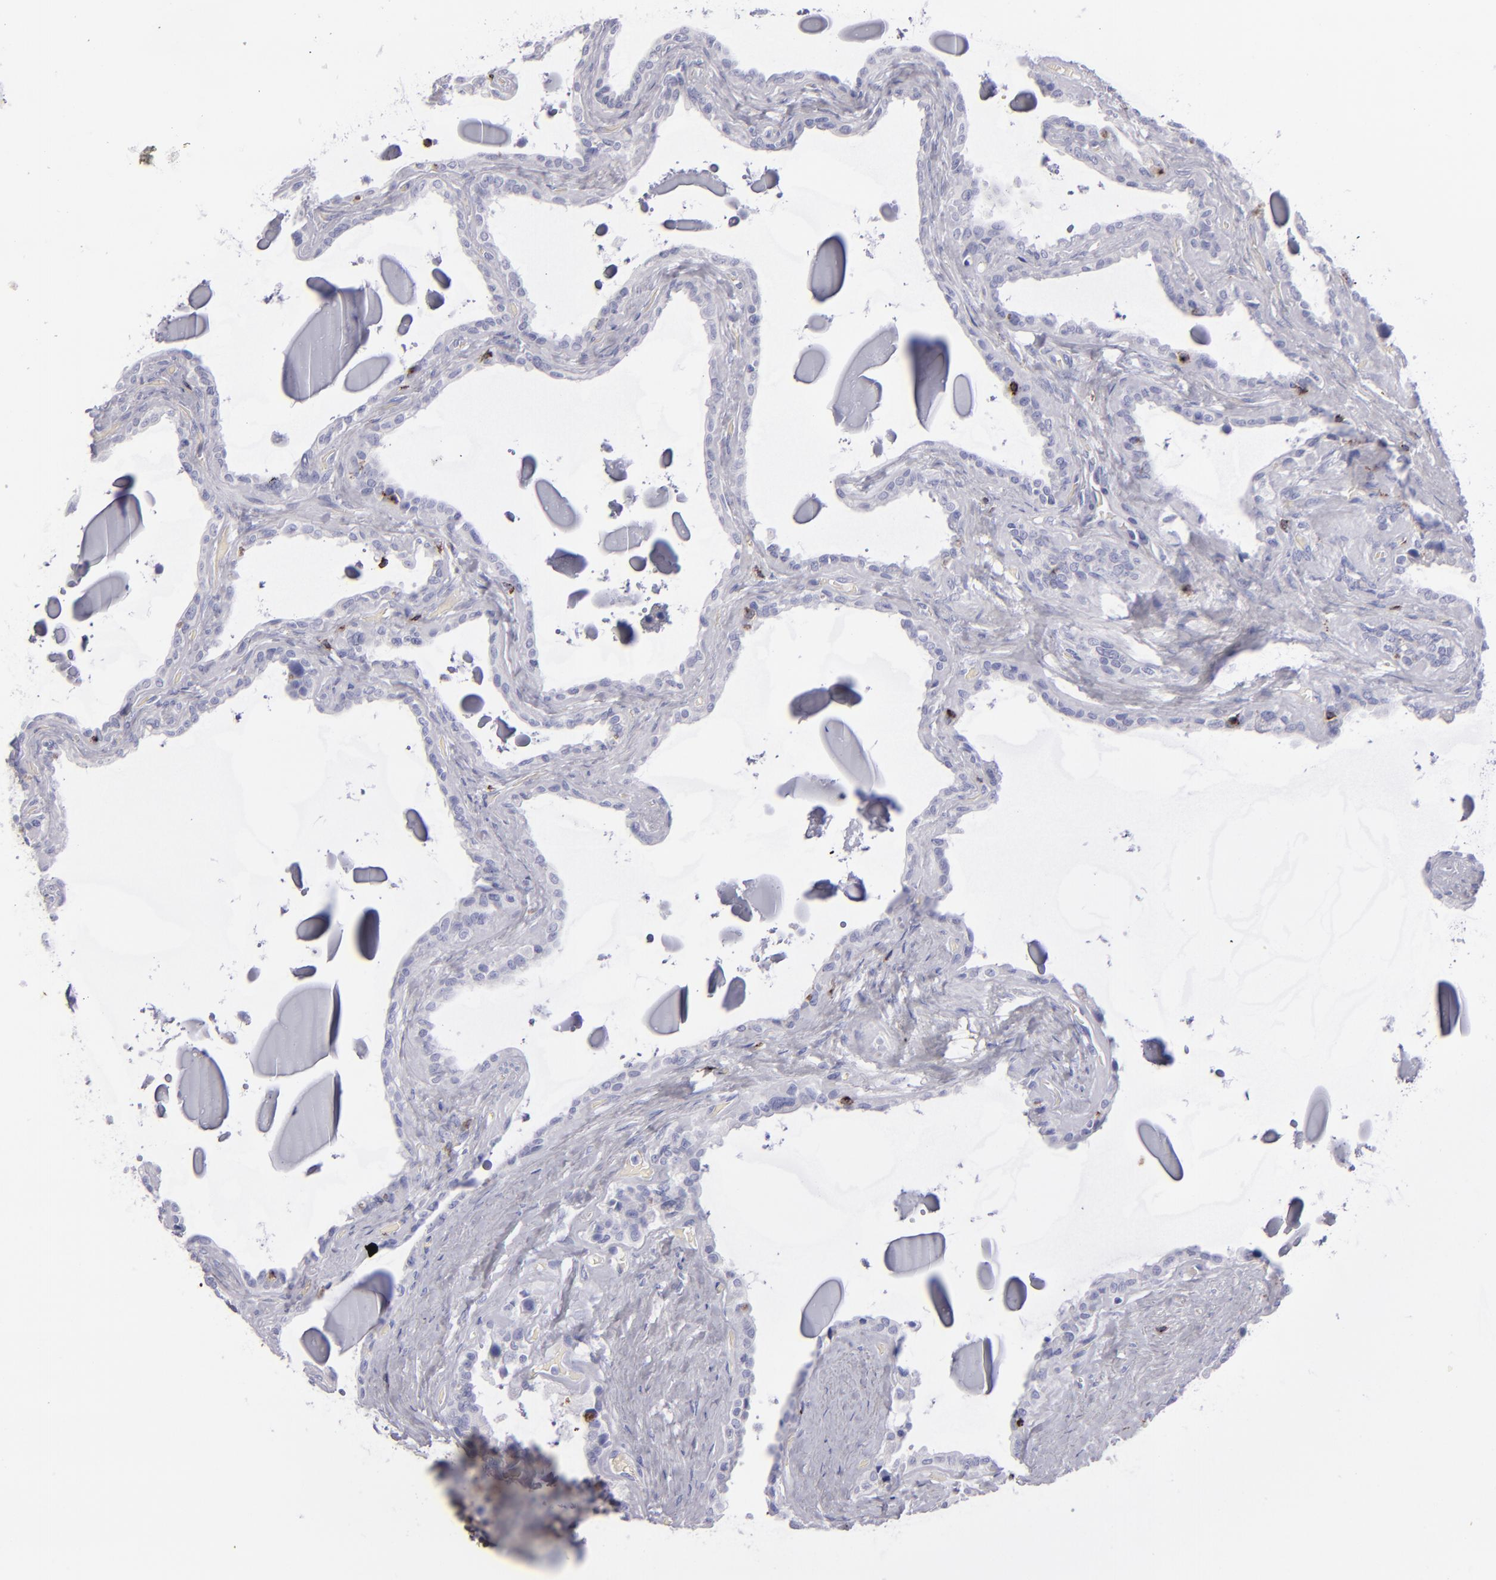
{"staining": {"intensity": "negative", "quantity": "none", "location": "none"}, "tissue": "seminal vesicle", "cell_type": "Glandular cells", "image_type": "normal", "snomed": [{"axis": "morphology", "description": "Normal tissue, NOS"}, {"axis": "morphology", "description": "Inflammation, NOS"}, {"axis": "topography", "description": "Urinary bladder"}, {"axis": "topography", "description": "Prostate"}, {"axis": "topography", "description": "Seminal veicle"}], "caption": "DAB (3,3'-diaminobenzidine) immunohistochemical staining of benign seminal vesicle shows no significant positivity in glandular cells. (DAB (3,3'-diaminobenzidine) immunohistochemistry (IHC), high magnification).", "gene": "CD2", "patient": {"sex": "male", "age": 82}}